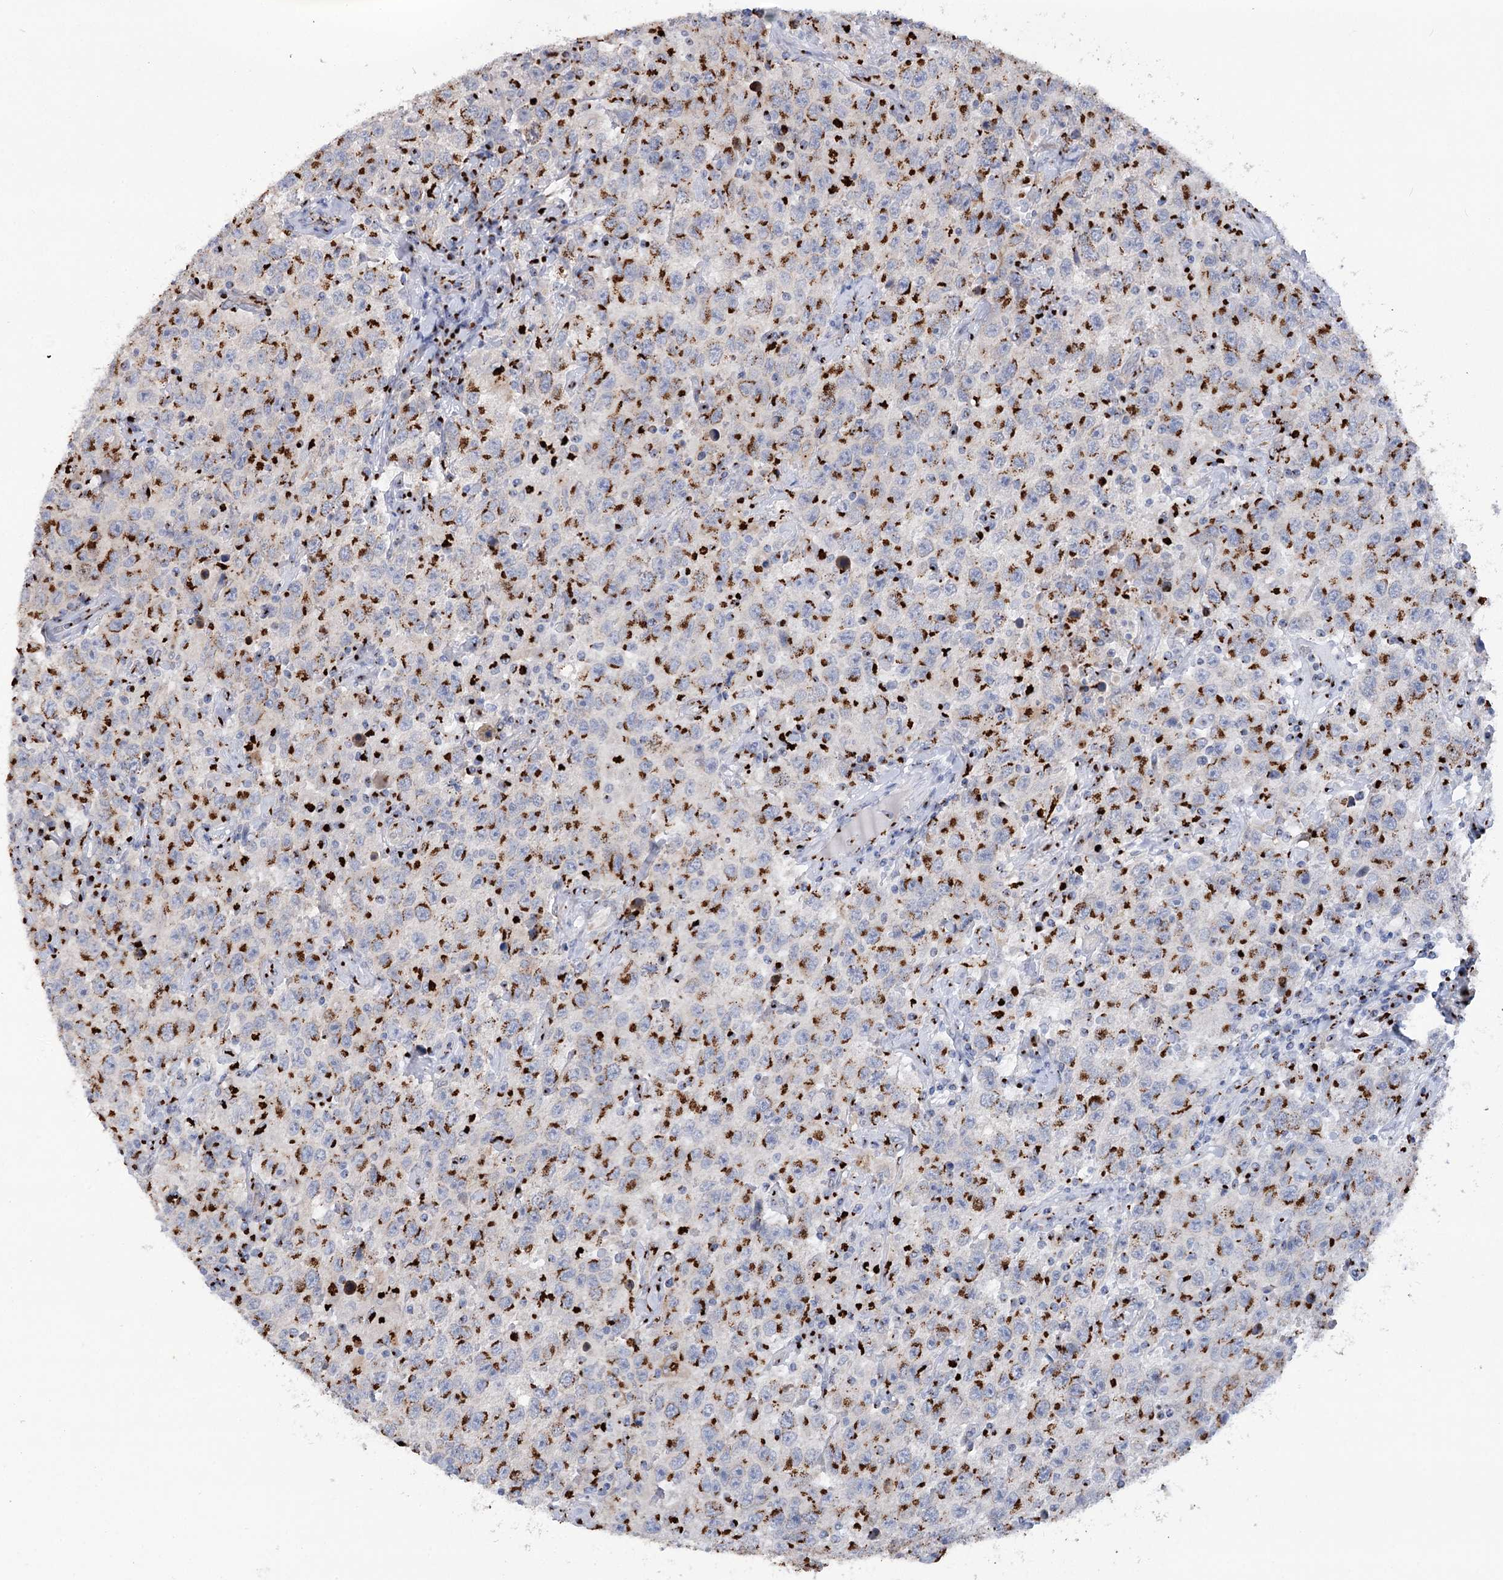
{"staining": {"intensity": "strong", "quantity": "25%-75%", "location": "cytoplasmic/membranous"}, "tissue": "testis cancer", "cell_type": "Tumor cells", "image_type": "cancer", "snomed": [{"axis": "morphology", "description": "Seminoma, NOS"}, {"axis": "topography", "description": "Testis"}], "caption": "Immunohistochemical staining of seminoma (testis) shows high levels of strong cytoplasmic/membranous positivity in approximately 25%-75% of tumor cells.", "gene": "TMEM165", "patient": {"sex": "male", "age": 41}}